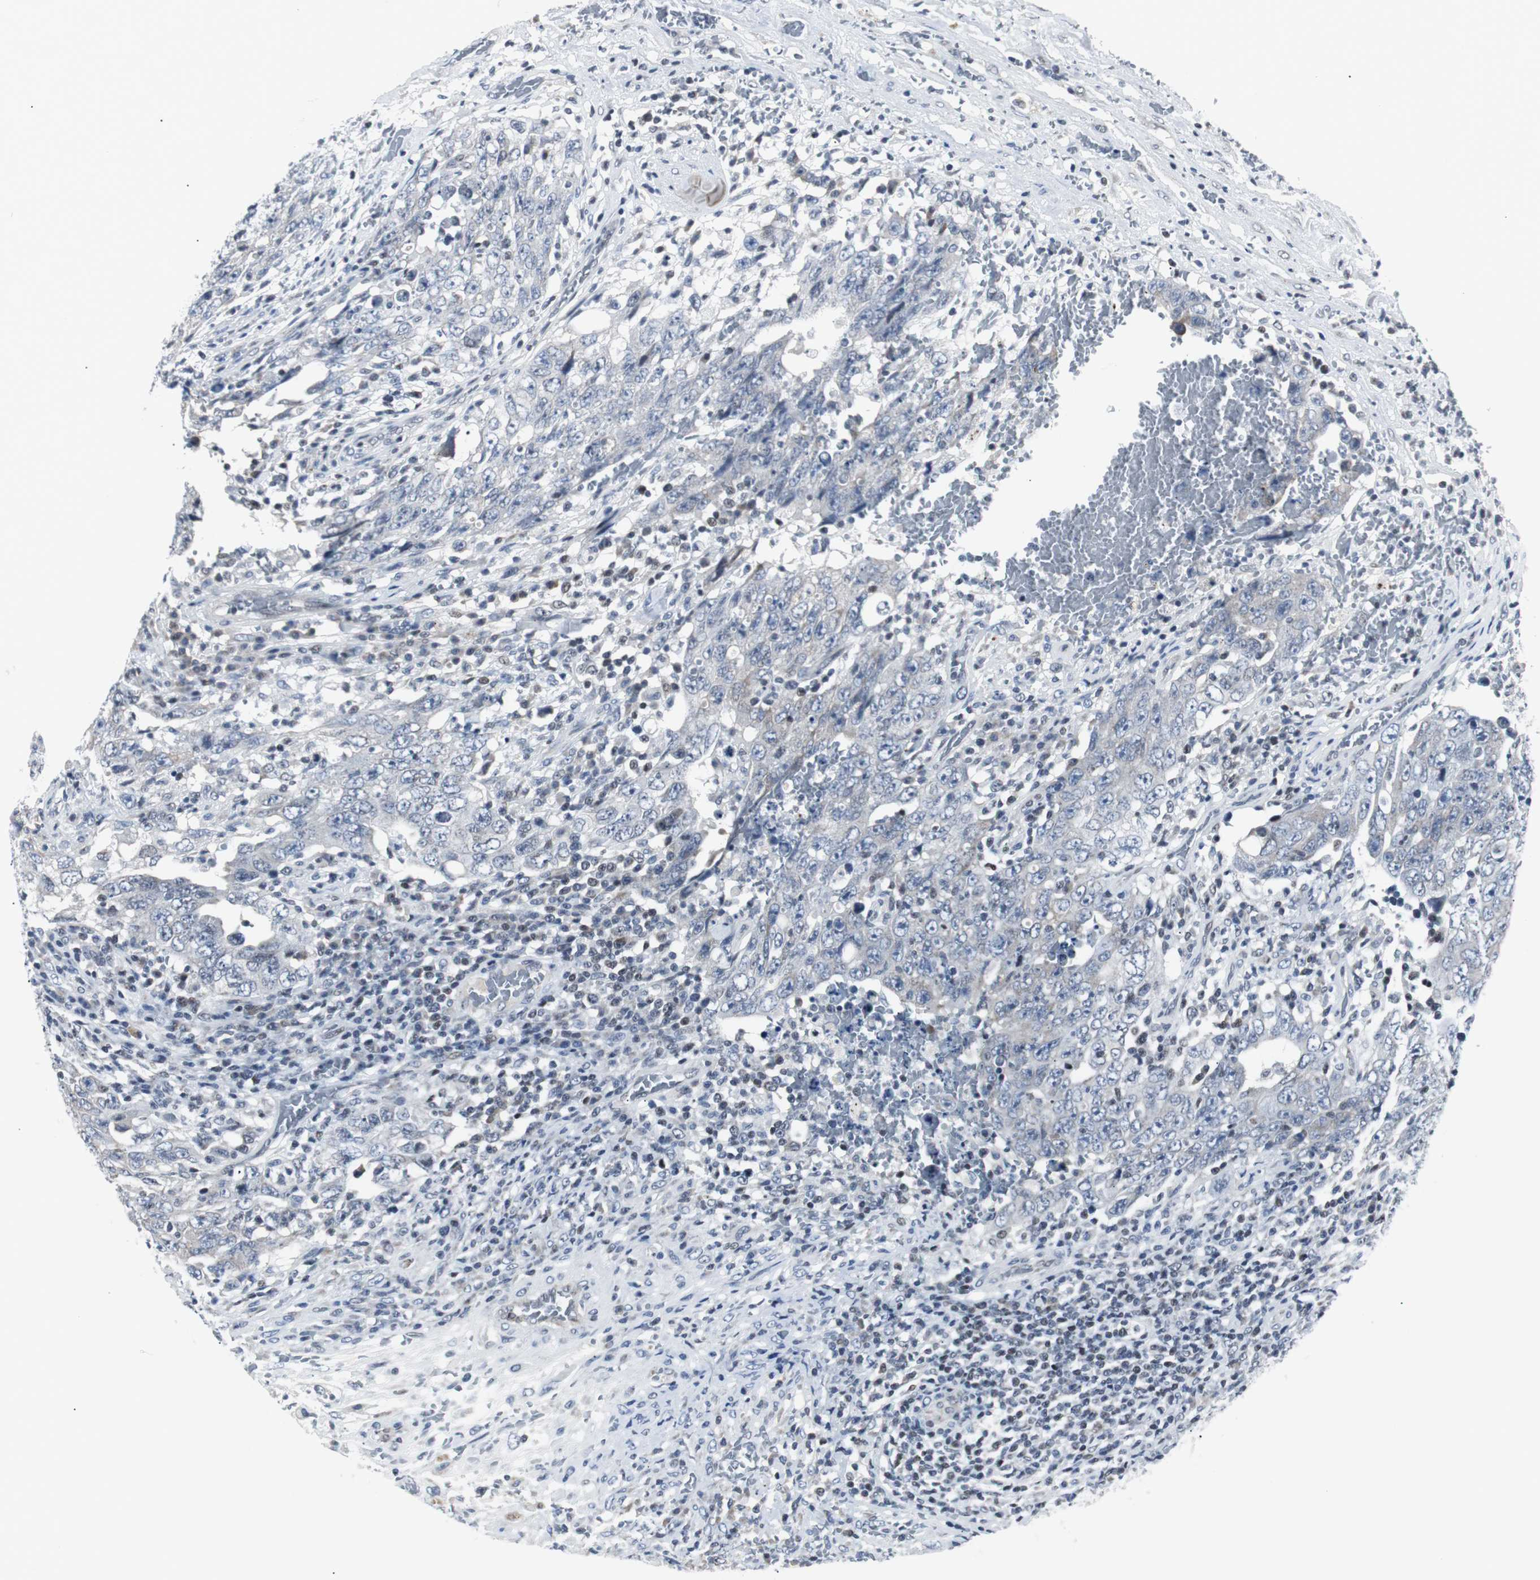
{"staining": {"intensity": "negative", "quantity": "none", "location": "none"}, "tissue": "testis cancer", "cell_type": "Tumor cells", "image_type": "cancer", "snomed": [{"axis": "morphology", "description": "Carcinoma, Embryonal, NOS"}, {"axis": "topography", "description": "Testis"}], "caption": "The image demonstrates no significant staining in tumor cells of testis embryonal carcinoma.", "gene": "MTA1", "patient": {"sex": "male", "age": 26}}